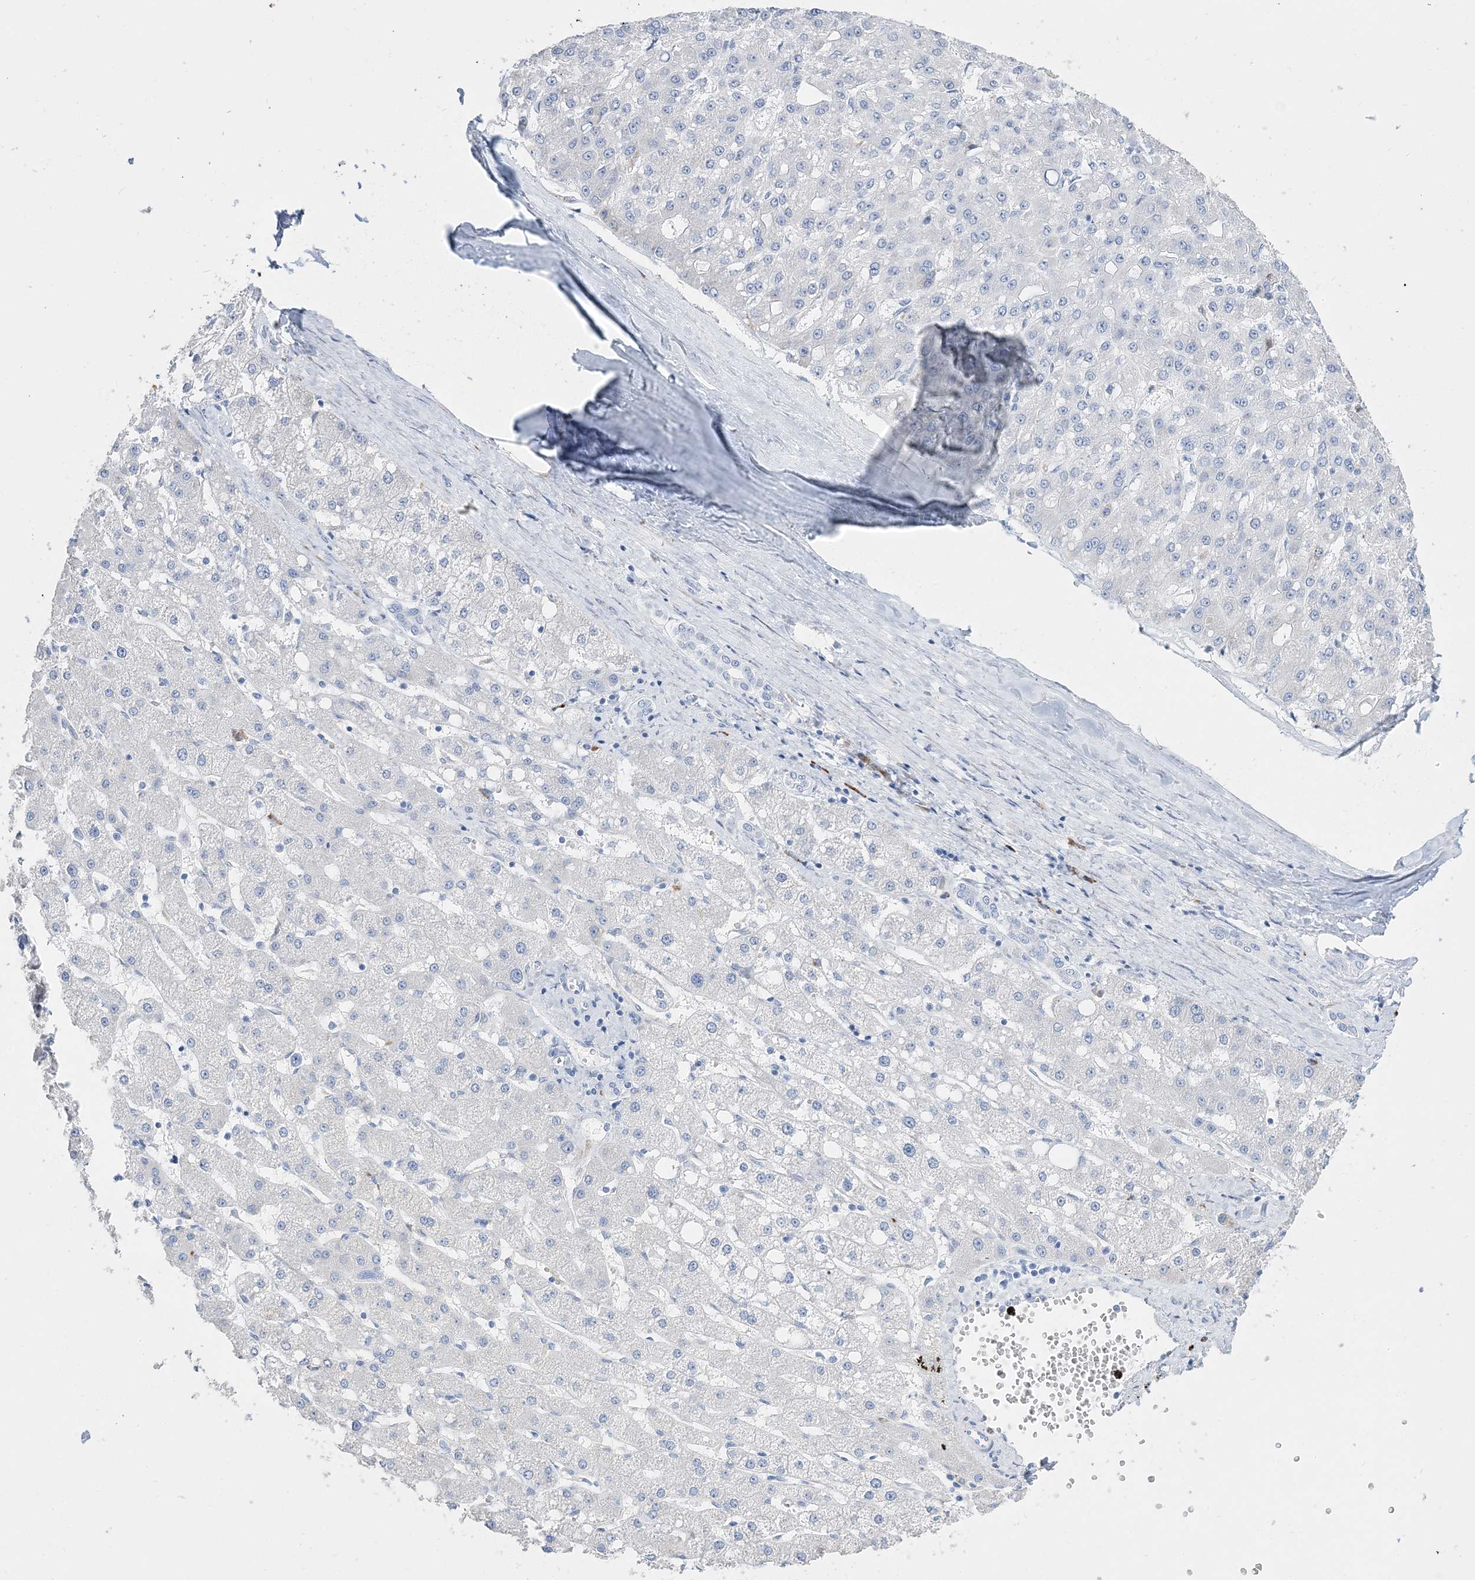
{"staining": {"intensity": "negative", "quantity": "none", "location": "none"}, "tissue": "liver cancer", "cell_type": "Tumor cells", "image_type": "cancer", "snomed": [{"axis": "morphology", "description": "Carcinoma, Hepatocellular, NOS"}, {"axis": "topography", "description": "Liver"}], "caption": "This is an immunohistochemistry micrograph of hepatocellular carcinoma (liver). There is no positivity in tumor cells.", "gene": "TSPYL6", "patient": {"sex": "male", "age": 67}}